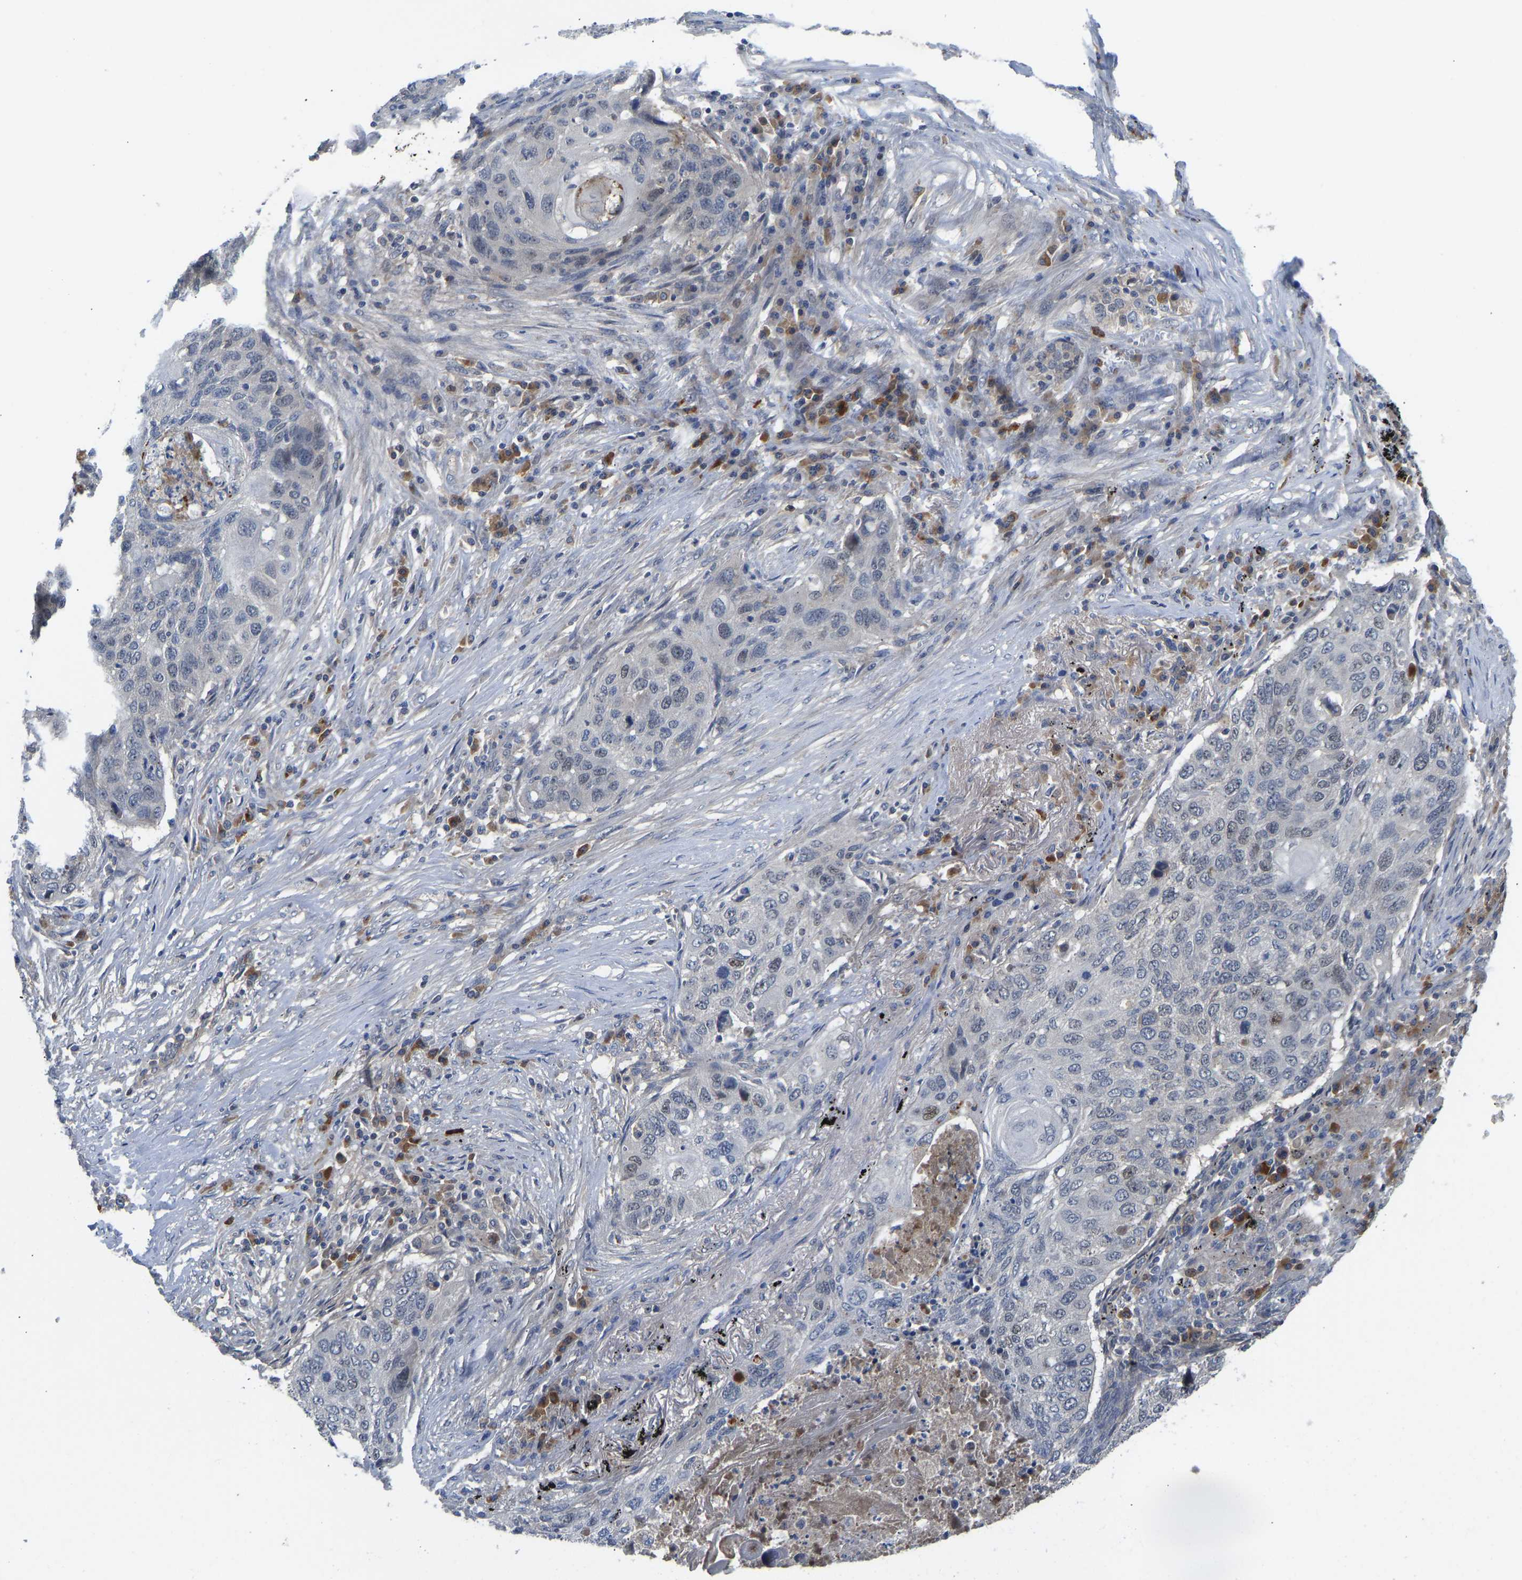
{"staining": {"intensity": "weak", "quantity": "<25%", "location": "nuclear"}, "tissue": "lung cancer", "cell_type": "Tumor cells", "image_type": "cancer", "snomed": [{"axis": "morphology", "description": "Squamous cell carcinoma, NOS"}, {"axis": "topography", "description": "Lung"}], "caption": "DAB (3,3'-diaminobenzidine) immunohistochemical staining of lung cancer exhibits no significant positivity in tumor cells.", "gene": "ZNF251", "patient": {"sex": "female", "age": 63}}